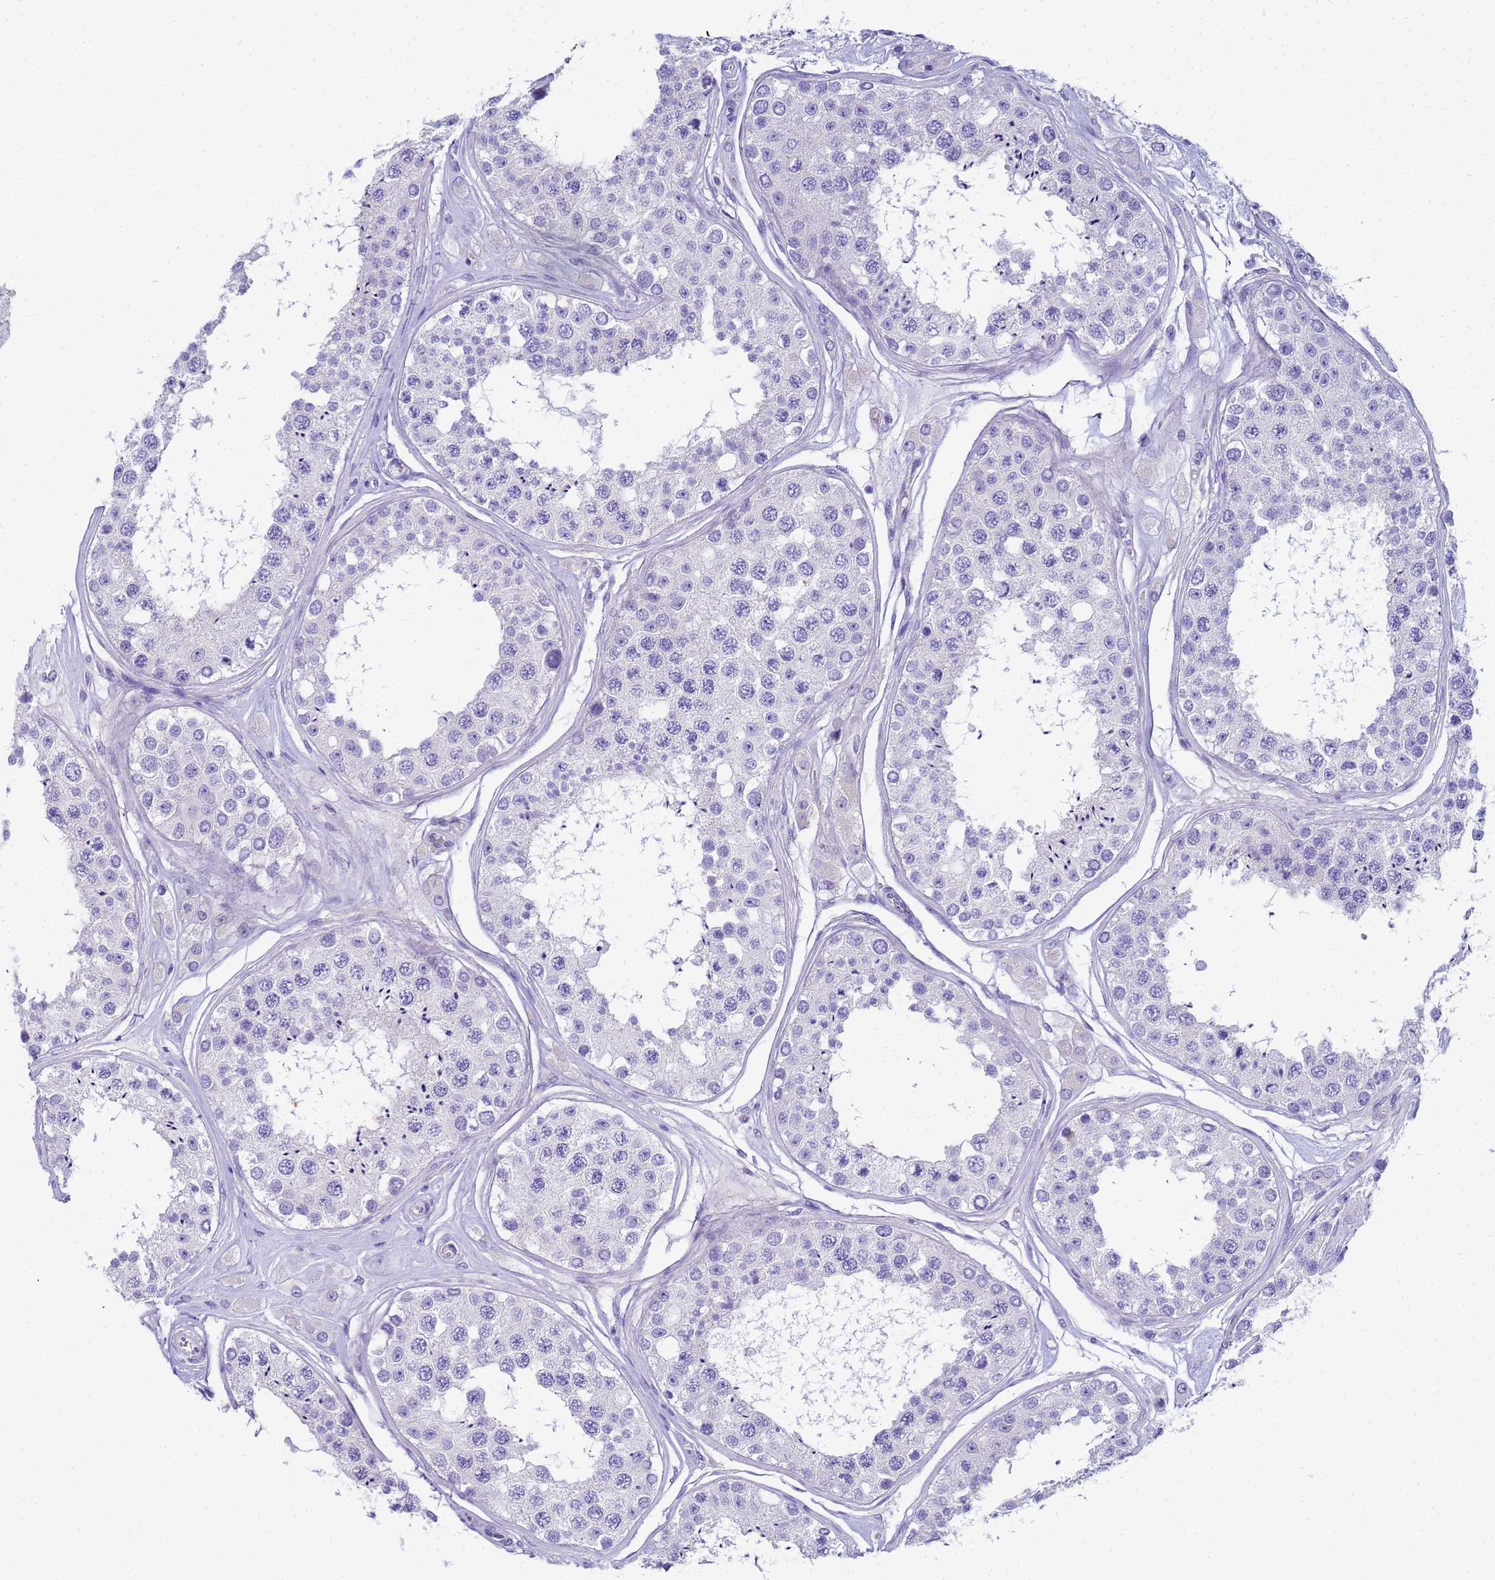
{"staining": {"intensity": "negative", "quantity": "none", "location": "none"}, "tissue": "testis", "cell_type": "Cells in seminiferous ducts", "image_type": "normal", "snomed": [{"axis": "morphology", "description": "Normal tissue, NOS"}, {"axis": "topography", "description": "Testis"}], "caption": "Immunohistochemistry micrograph of benign human testis stained for a protein (brown), which demonstrates no expression in cells in seminiferous ducts. (Immunohistochemistry (ihc), brightfield microscopy, high magnification).", "gene": "RNASE2", "patient": {"sex": "male", "age": 25}}